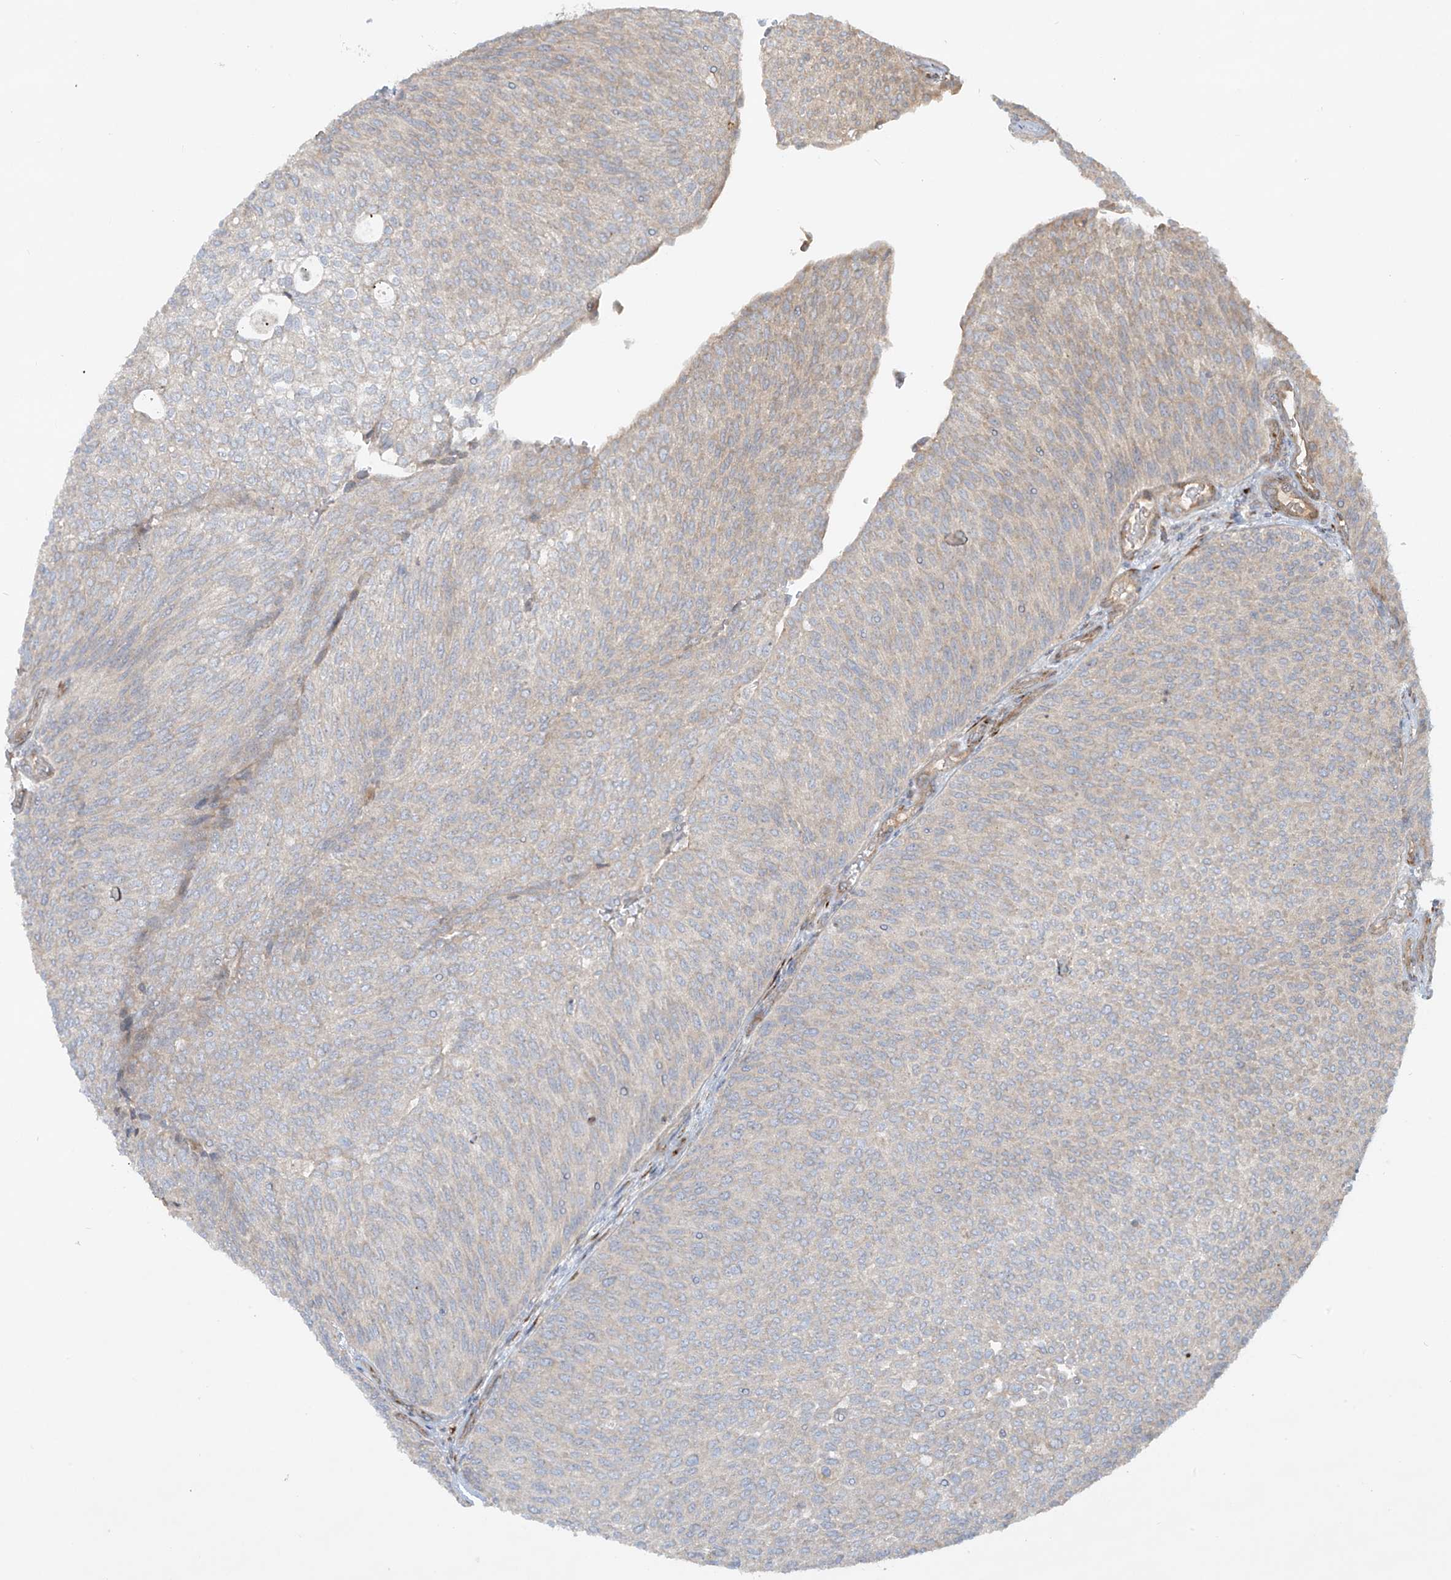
{"staining": {"intensity": "weak", "quantity": "25%-75%", "location": "cytoplasmic/membranous"}, "tissue": "urothelial cancer", "cell_type": "Tumor cells", "image_type": "cancer", "snomed": [{"axis": "morphology", "description": "Urothelial carcinoma, Low grade"}, {"axis": "topography", "description": "Urinary bladder"}], "caption": "This image demonstrates low-grade urothelial carcinoma stained with immunohistochemistry to label a protein in brown. The cytoplasmic/membranous of tumor cells show weak positivity for the protein. Nuclei are counter-stained blue.", "gene": "DDIT4", "patient": {"sex": "female", "age": 79}}